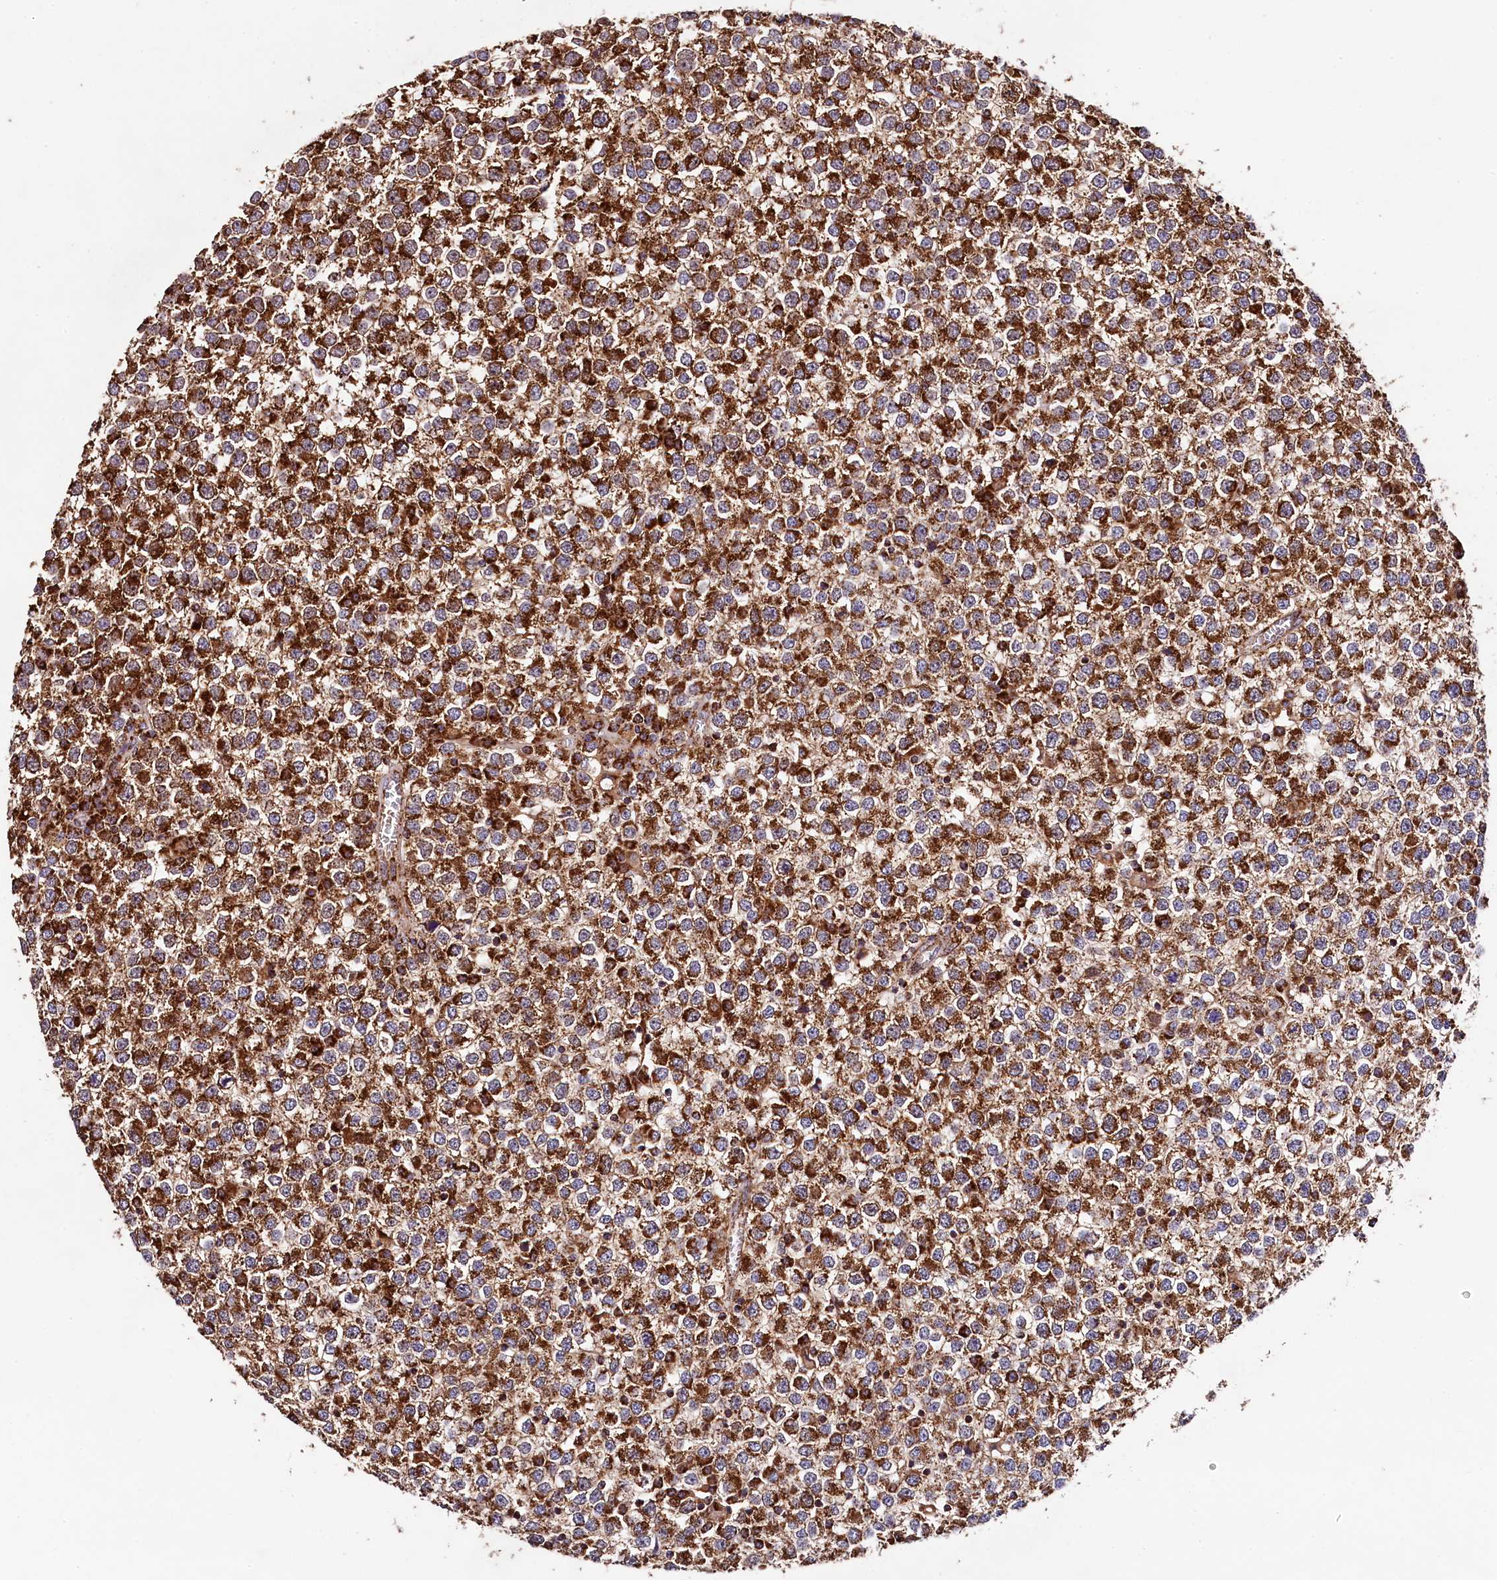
{"staining": {"intensity": "strong", "quantity": ">75%", "location": "cytoplasmic/membranous"}, "tissue": "testis cancer", "cell_type": "Tumor cells", "image_type": "cancer", "snomed": [{"axis": "morphology", "description": "Seminoma, NOS"}, {"axis": "topography", "description": "Testis"}], "caption": "Immunohistochemical staining of testis cancer (seminoma) demonstrates high levels of strong cytoplasmic/membranous expression in approximately >75% of tumor cells.", "gene": "CLYBL", "patient": {"sex": "male", "age": 65}}